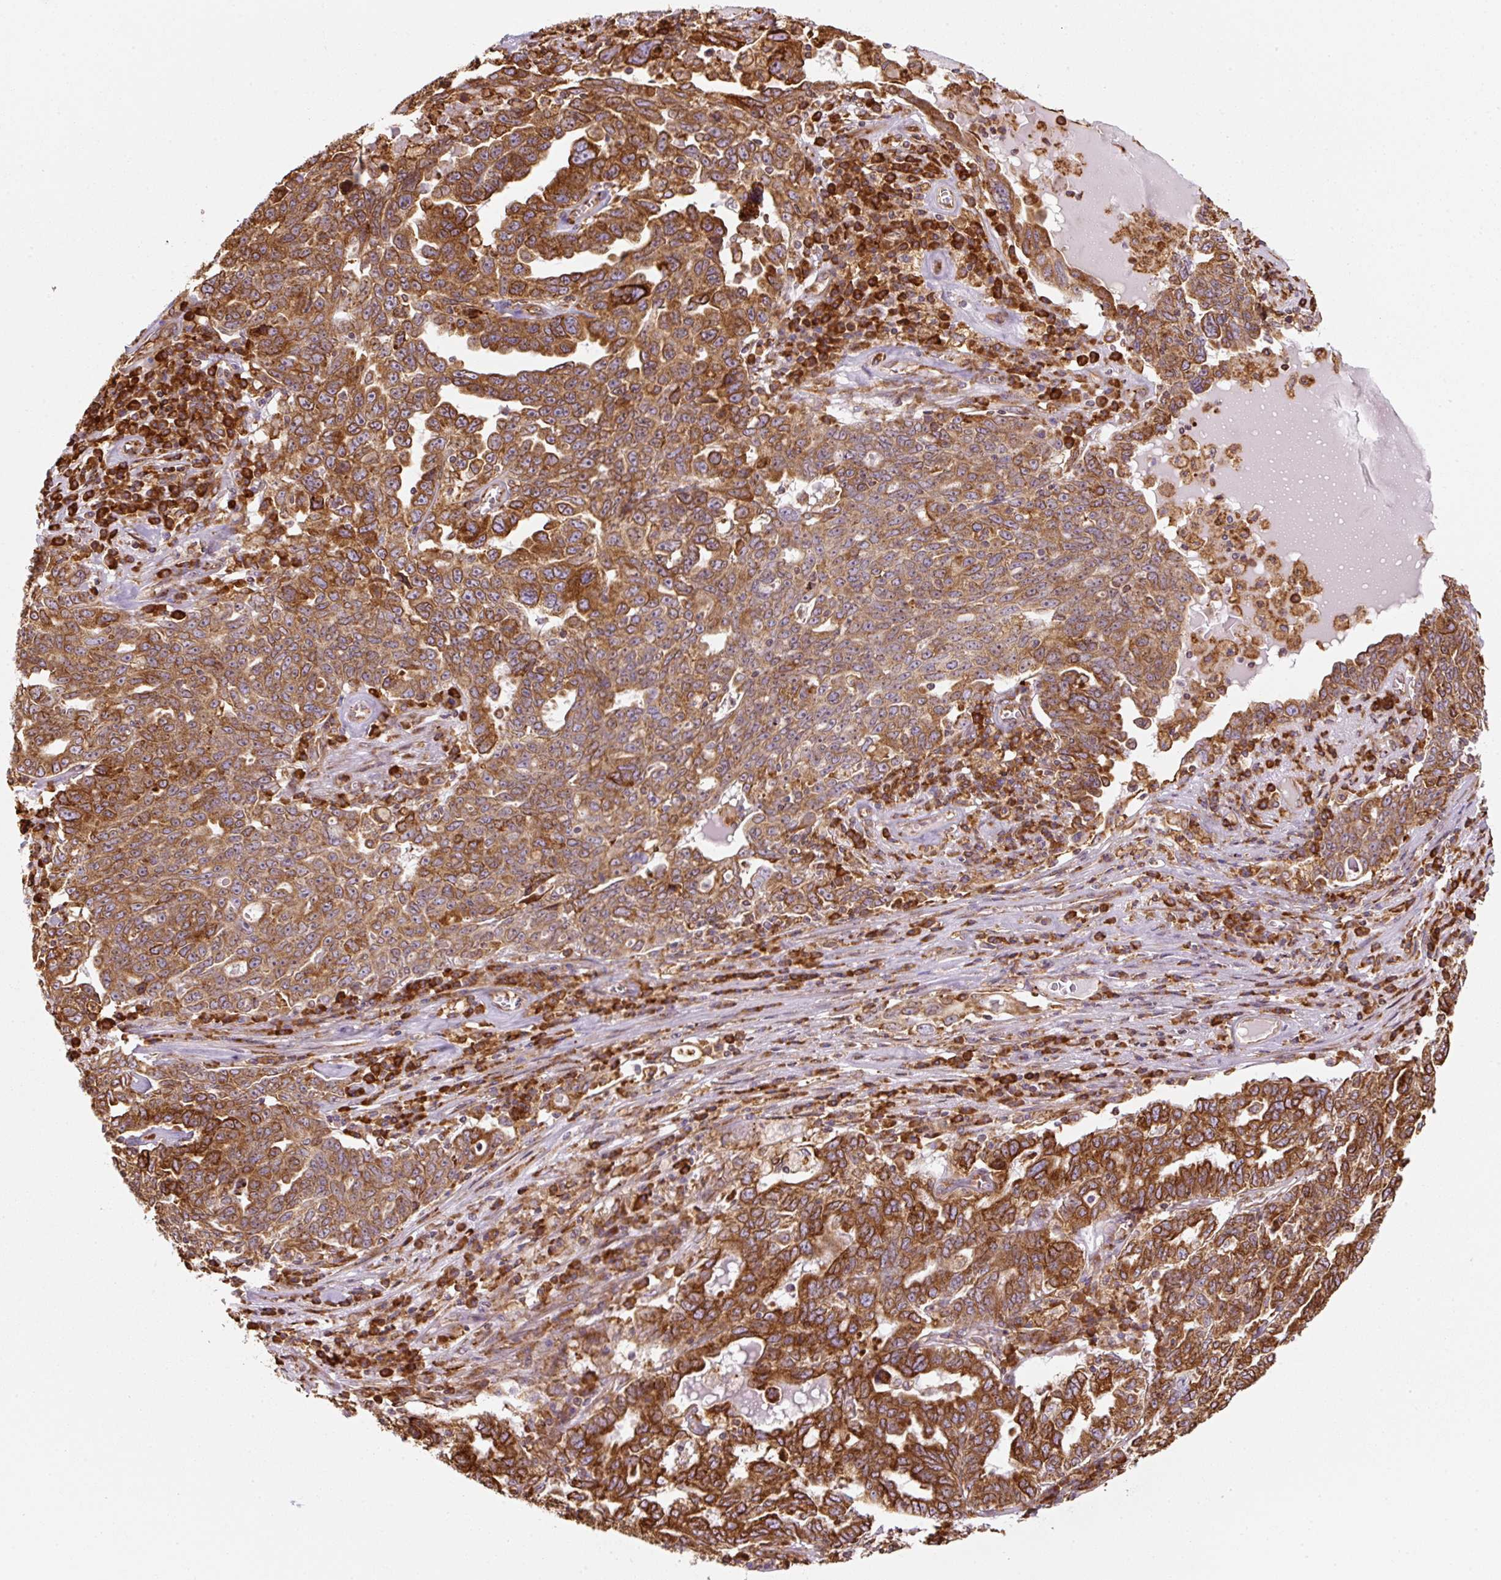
{"staining": {"intensity": "strong", "quantity": ">75%", "location": "cytoplasmic/membranous"}, "tissue": "ovarian cancer", "cell_type": "Tumor cells", "image_type": "cancer", "snomed": [{"axis": "morphology", "description": "Carcinoma, endometroid"}, {"axis": "topography", "description": "Ovary"}], "caption": "About >75% of tumor cells in human endometroid carcinoma (ovarian) display strong cytoplasmic/membranous protein staining as visualized by brown immunohistochemical staining.", "gene": "PRKCSH", "patient": {"sex": "female", "age": 62}}